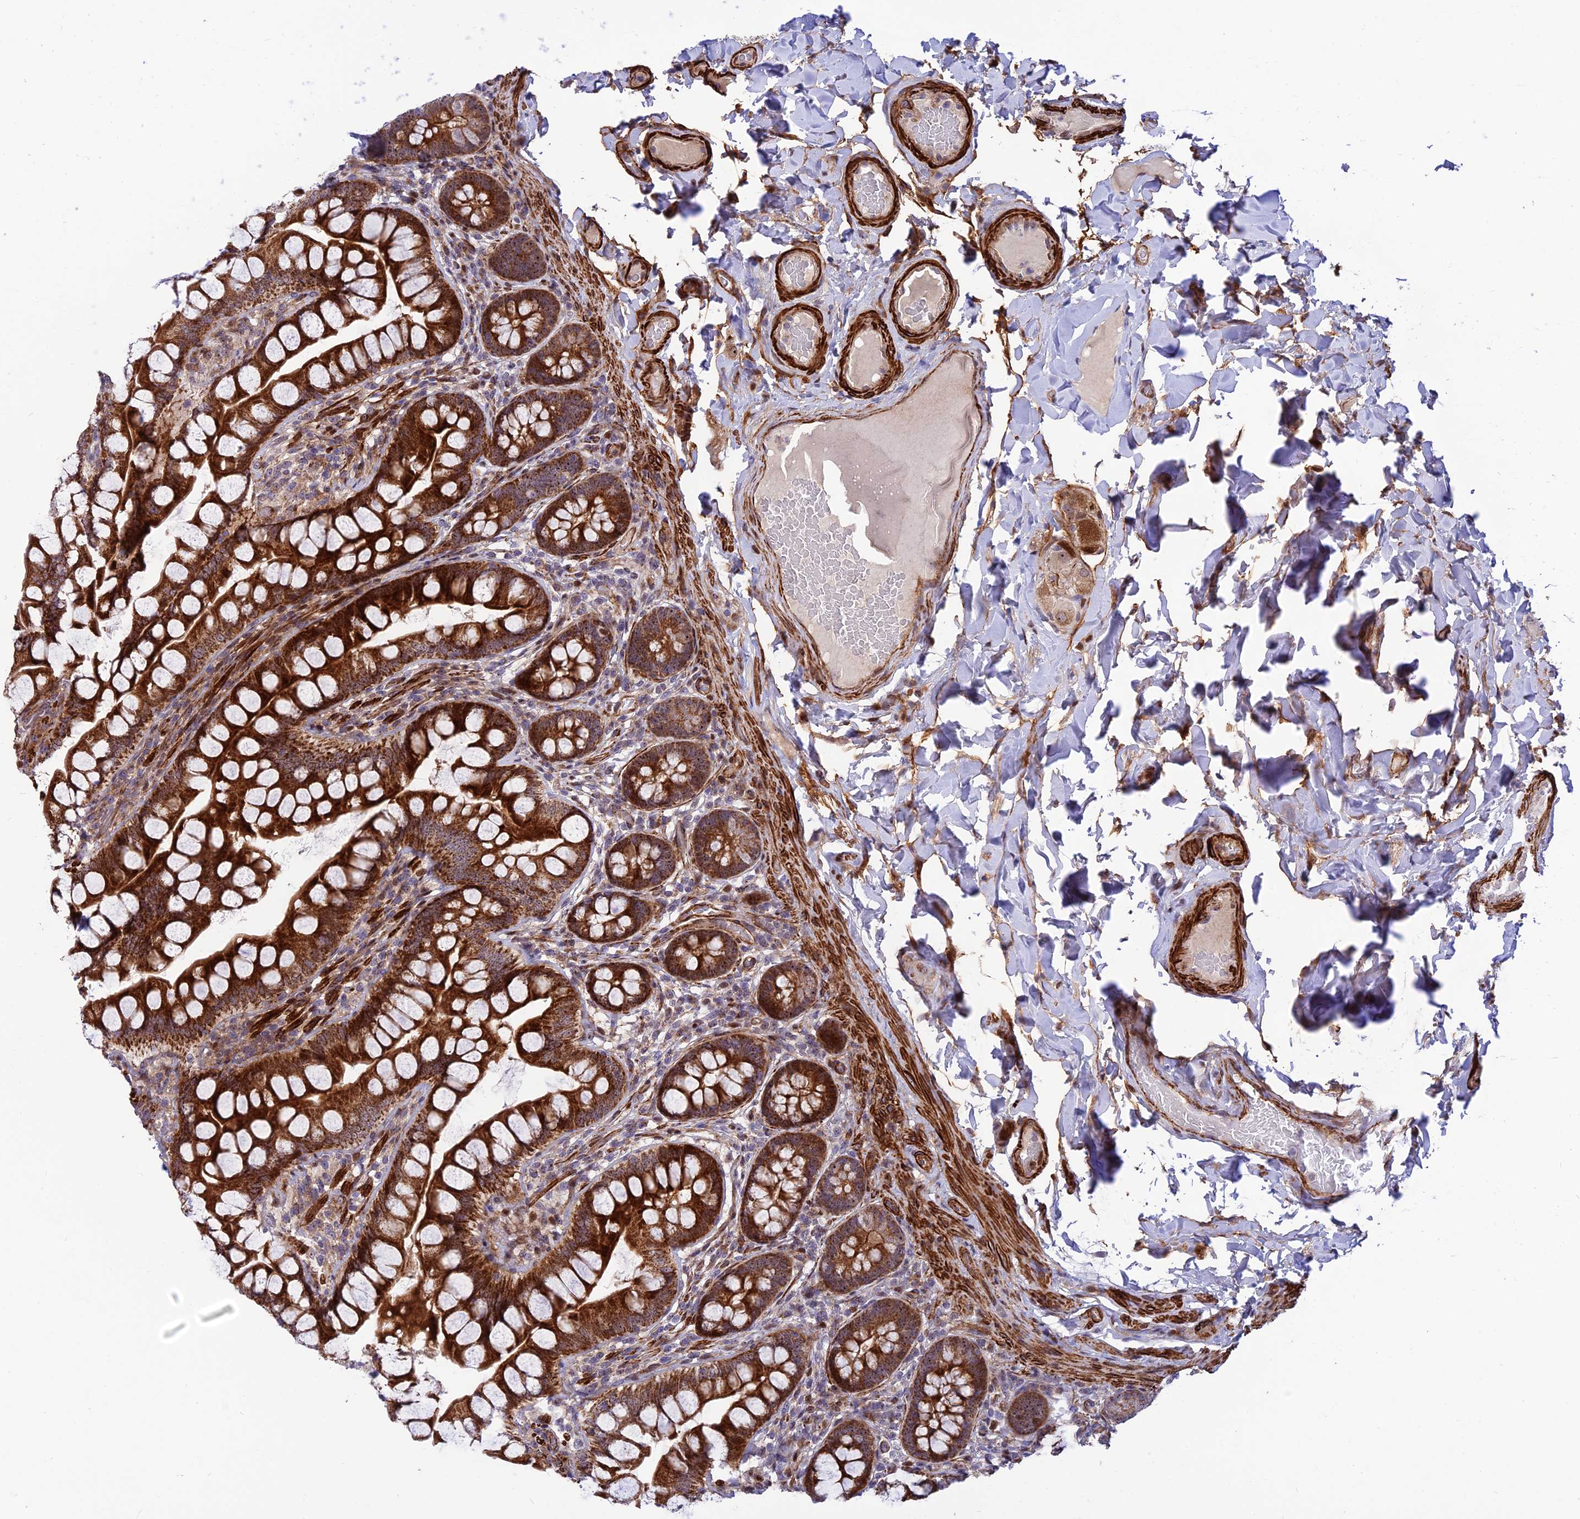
{"staining": {"intensity": "strong", "quantity": ">75%", "location": "cytoplasmic/membranous"}, "tissue": "small intestine", "cell_type": "Glandular cells", "image_type": "normal", "snomed": [{"axis": "morphology", "description": "Normal tissue, NOS"}, {"axis": "topography", "description": "Small intestine"}], "caption": "Glandular cells display strong cytoplasmic/membranous positivity in approximately >75% of cells in normal small intestine.", "gene": "KBTBD7", "patient": {"sex": "male", "age": 70}}